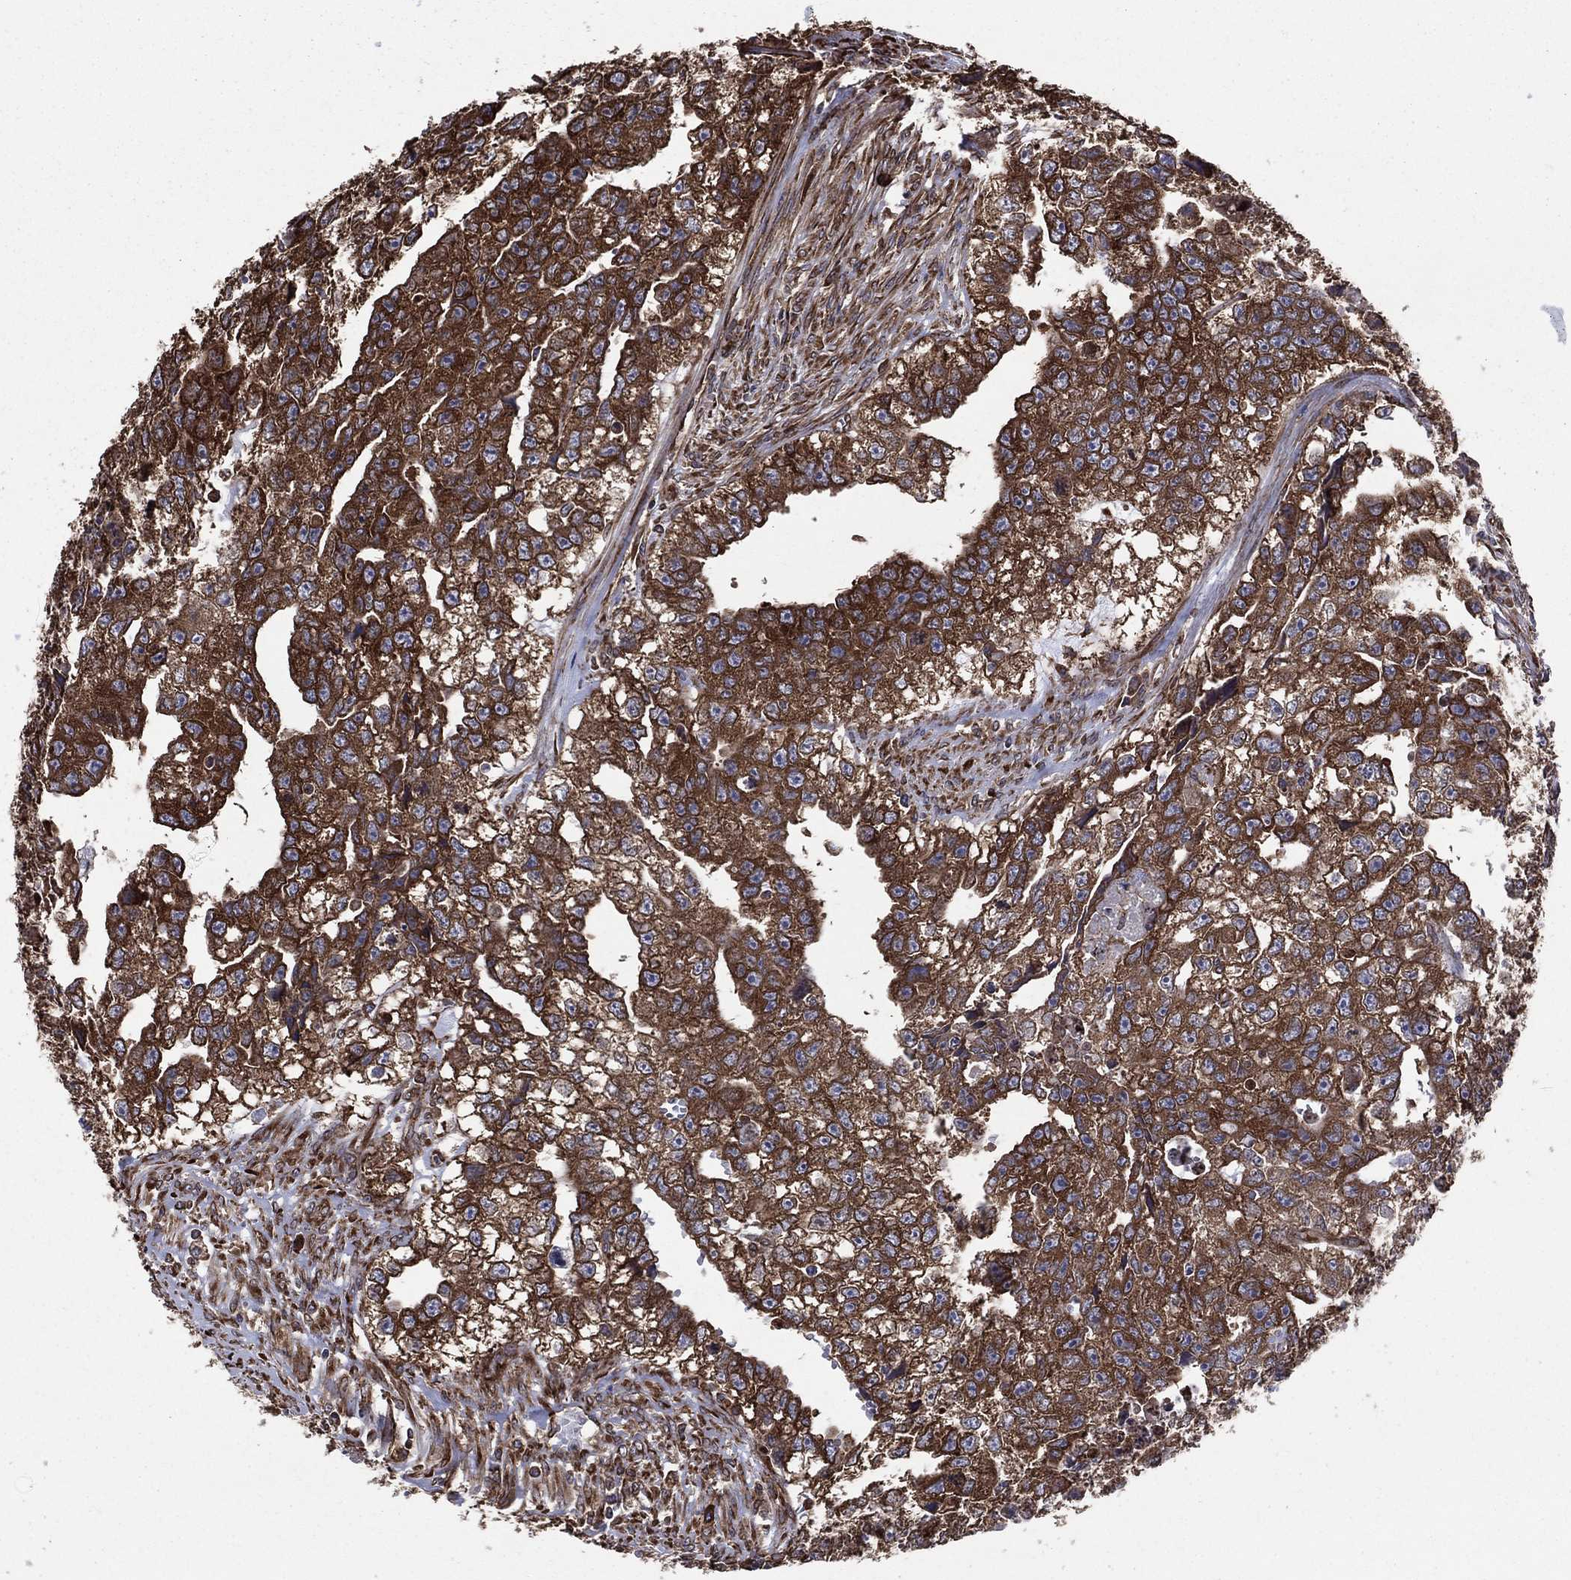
{"staining": {"intensity": "strong", "quantity": ">75%", "location": "cytoplasmic/membranous"}, "tissue": "testis cancer", "cell_type": "Tumor cells", "image_type": "cancer", "snomed": [{"axis": "morphology", "description": "Carcinoma, Embryonal, NOS"}, {"axis": "morphology", "description": "Teratoma, malignant, NOS"}, {"axis": "topography", "description": "Testis"}], "caption": "There is high levels of strong cytoplasmic/membranous staining in tumor cells of embryonal carcinoma (testis), as demonstrated by immunohistochemical staining (brown color).", "gene": "YBX1", "patient": {"sex": "male", "age": 44}}